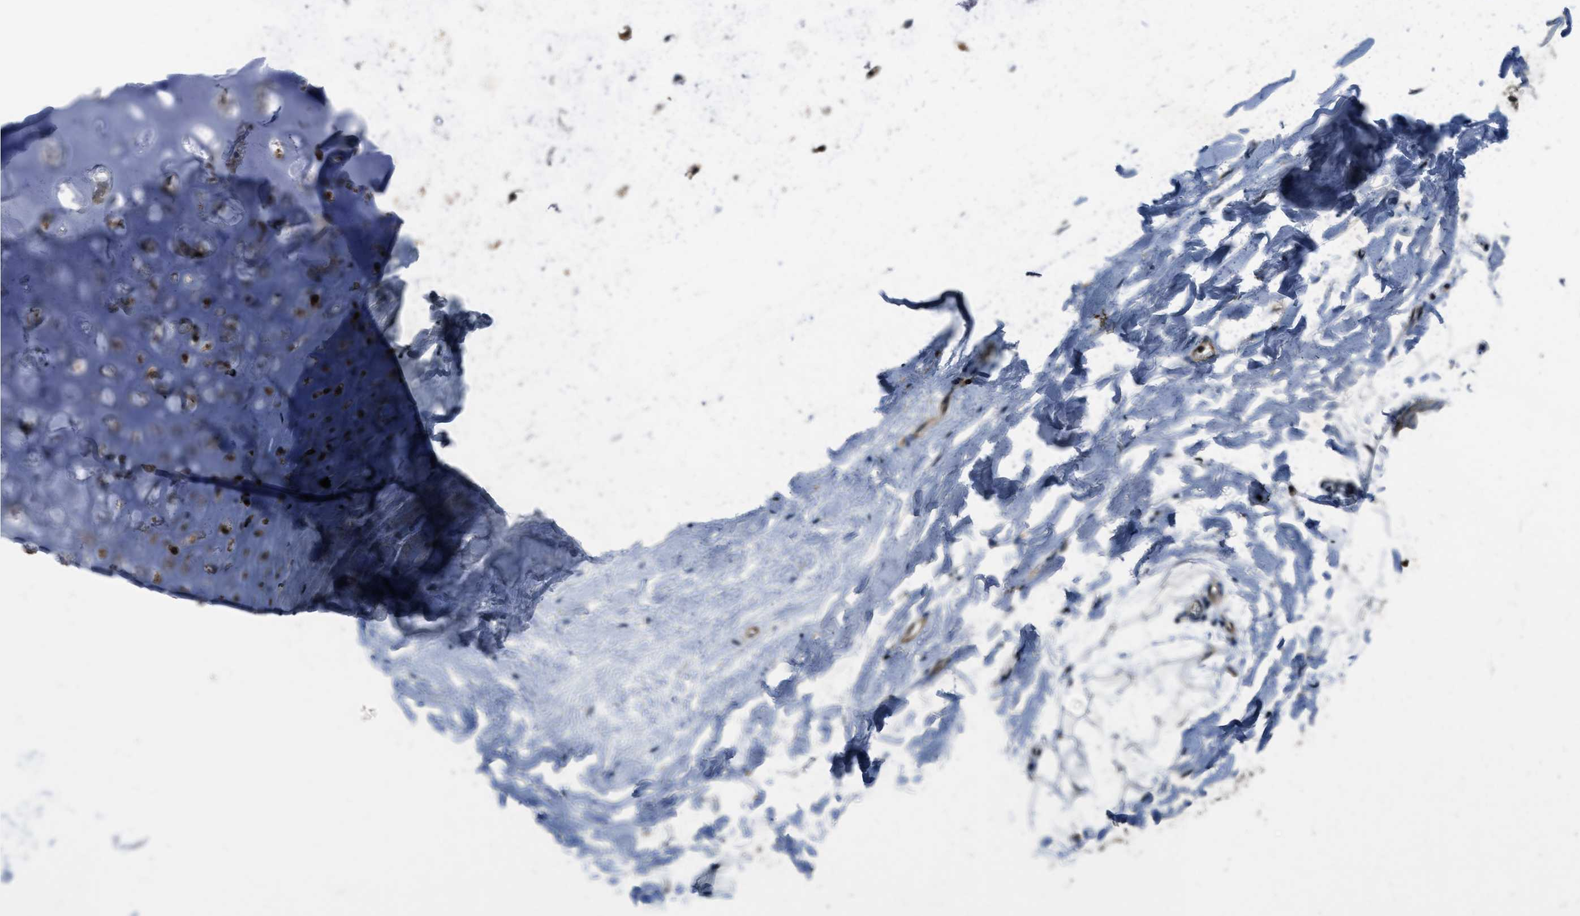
{"staining": {"intensity": "negative", "quantity": "none", "location": "none"}, "tissue": "adipose tissue", "cell_type": "Adipocytes", "image_type": "normal", "snomed": [{"axis": "morphology", "description": "Normal tissue, NOS"}, {"axis": "topography", "description": "Cartilage tissue"}, {"axis": "topography", "description": "Bronchus"}], "caption": "Adipocytes are negative for brown protein staining in unremarkable adipose tissue. (DAB immunohistochemistry (IHC) with hematoxylin counter stain).", "gene": "EPSTI1", "patient": {"sex": "female", "age": 53}}